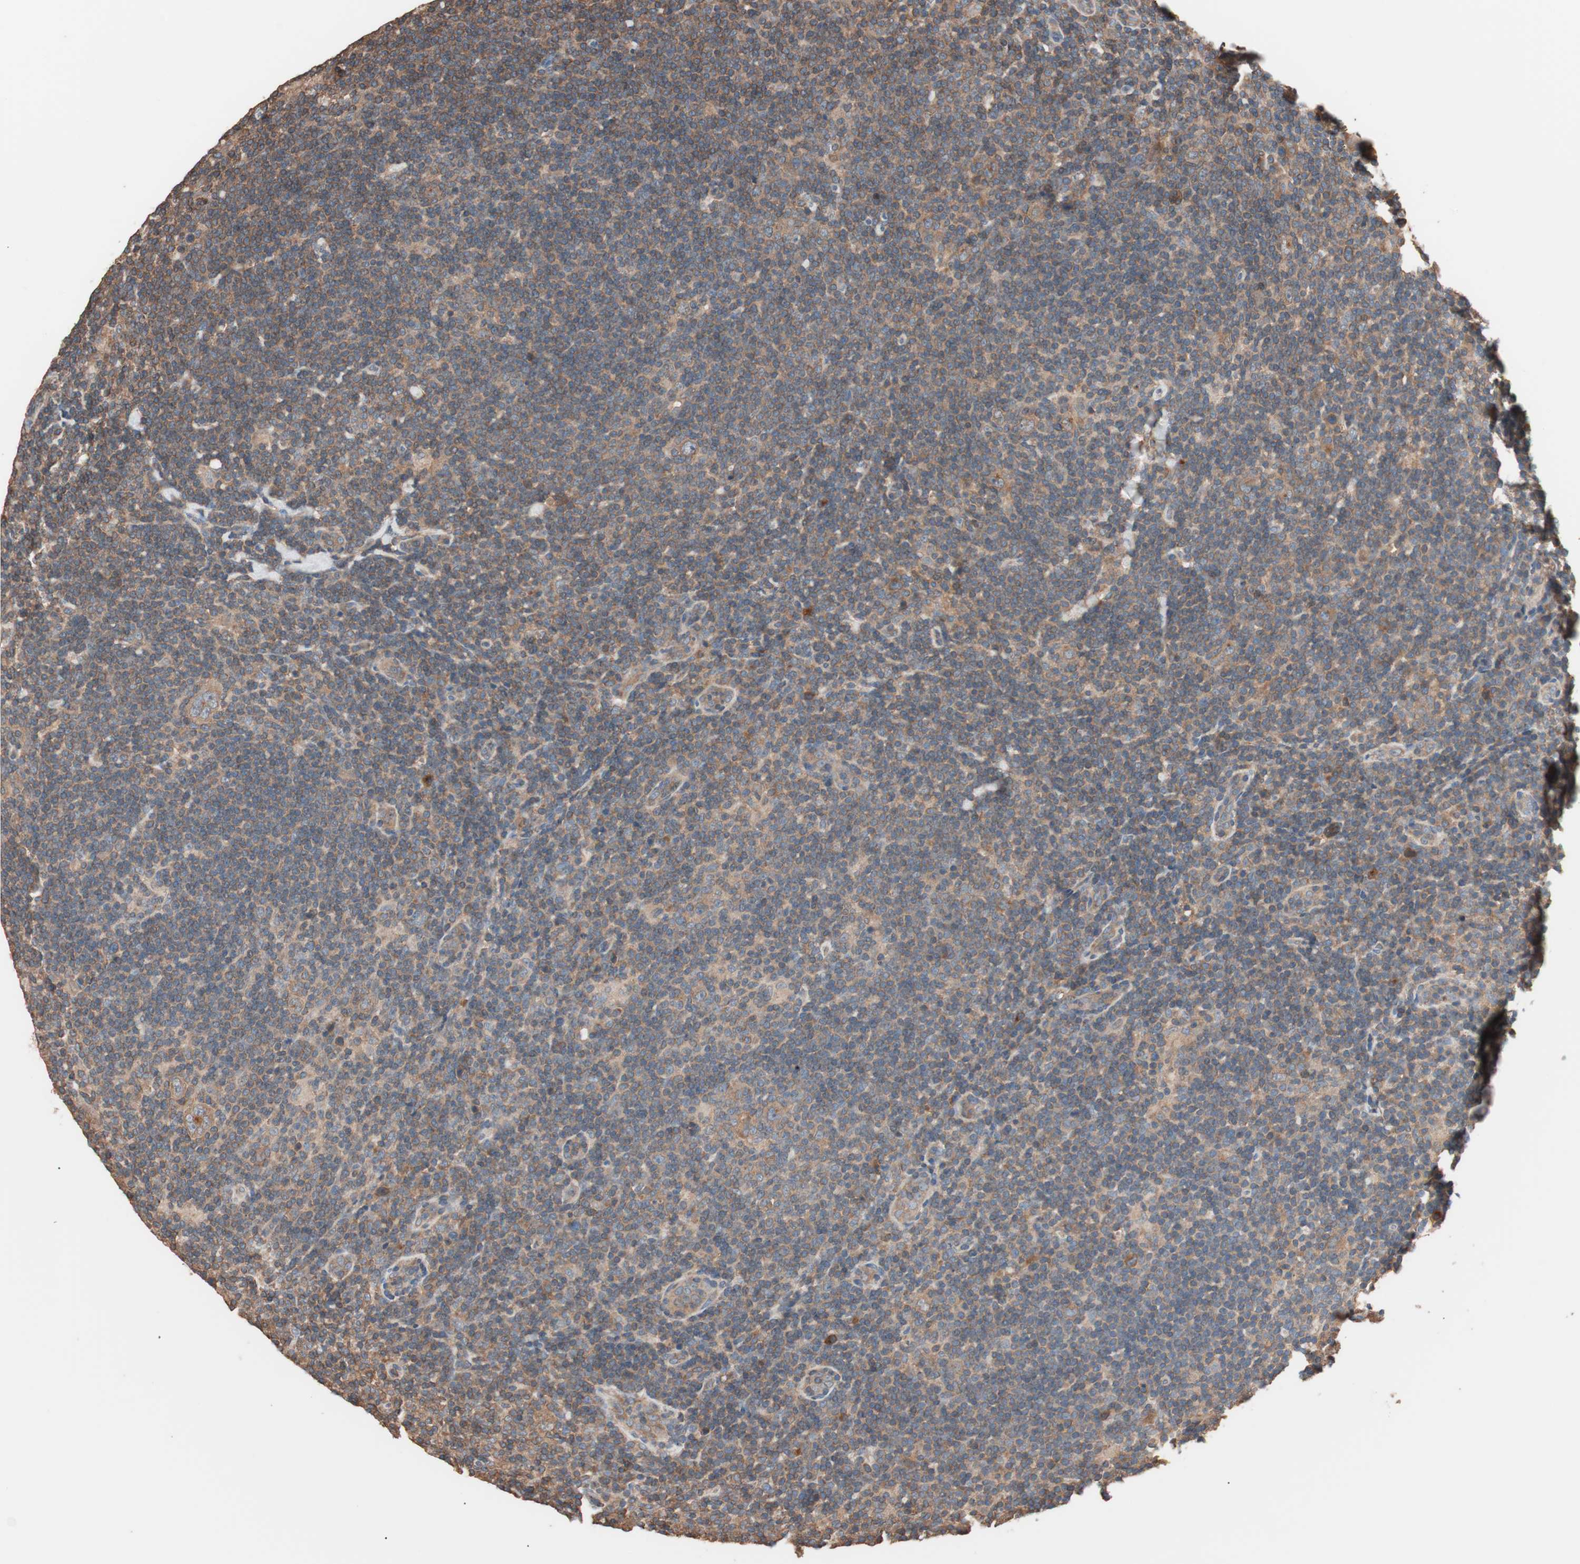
{"staining": {"intensity": "moderate", "quantity": ">75%", "location": "cytoplasmic/membranous"}, "tissue": "lymphoma", "cell_type": "Tumor cells", "image_type": "cancer", "snomed": [{"axis": "morphology", "description": "Hodgkin's disease, NOS"}, {"axis": "topography", "description": "Lymph node"}], "caption": "Protein expression analysis of human Hodgkin's disease reveals moderate cytoplasmic/membranous positivity in about >75% of tumor cells. (DAB (3,3'-diaminobenzidine) = brown stain, brightfield microscopy at high magnification).", "gene": "GLYCTK", "patient": {"sex": "female", "age": 57}}